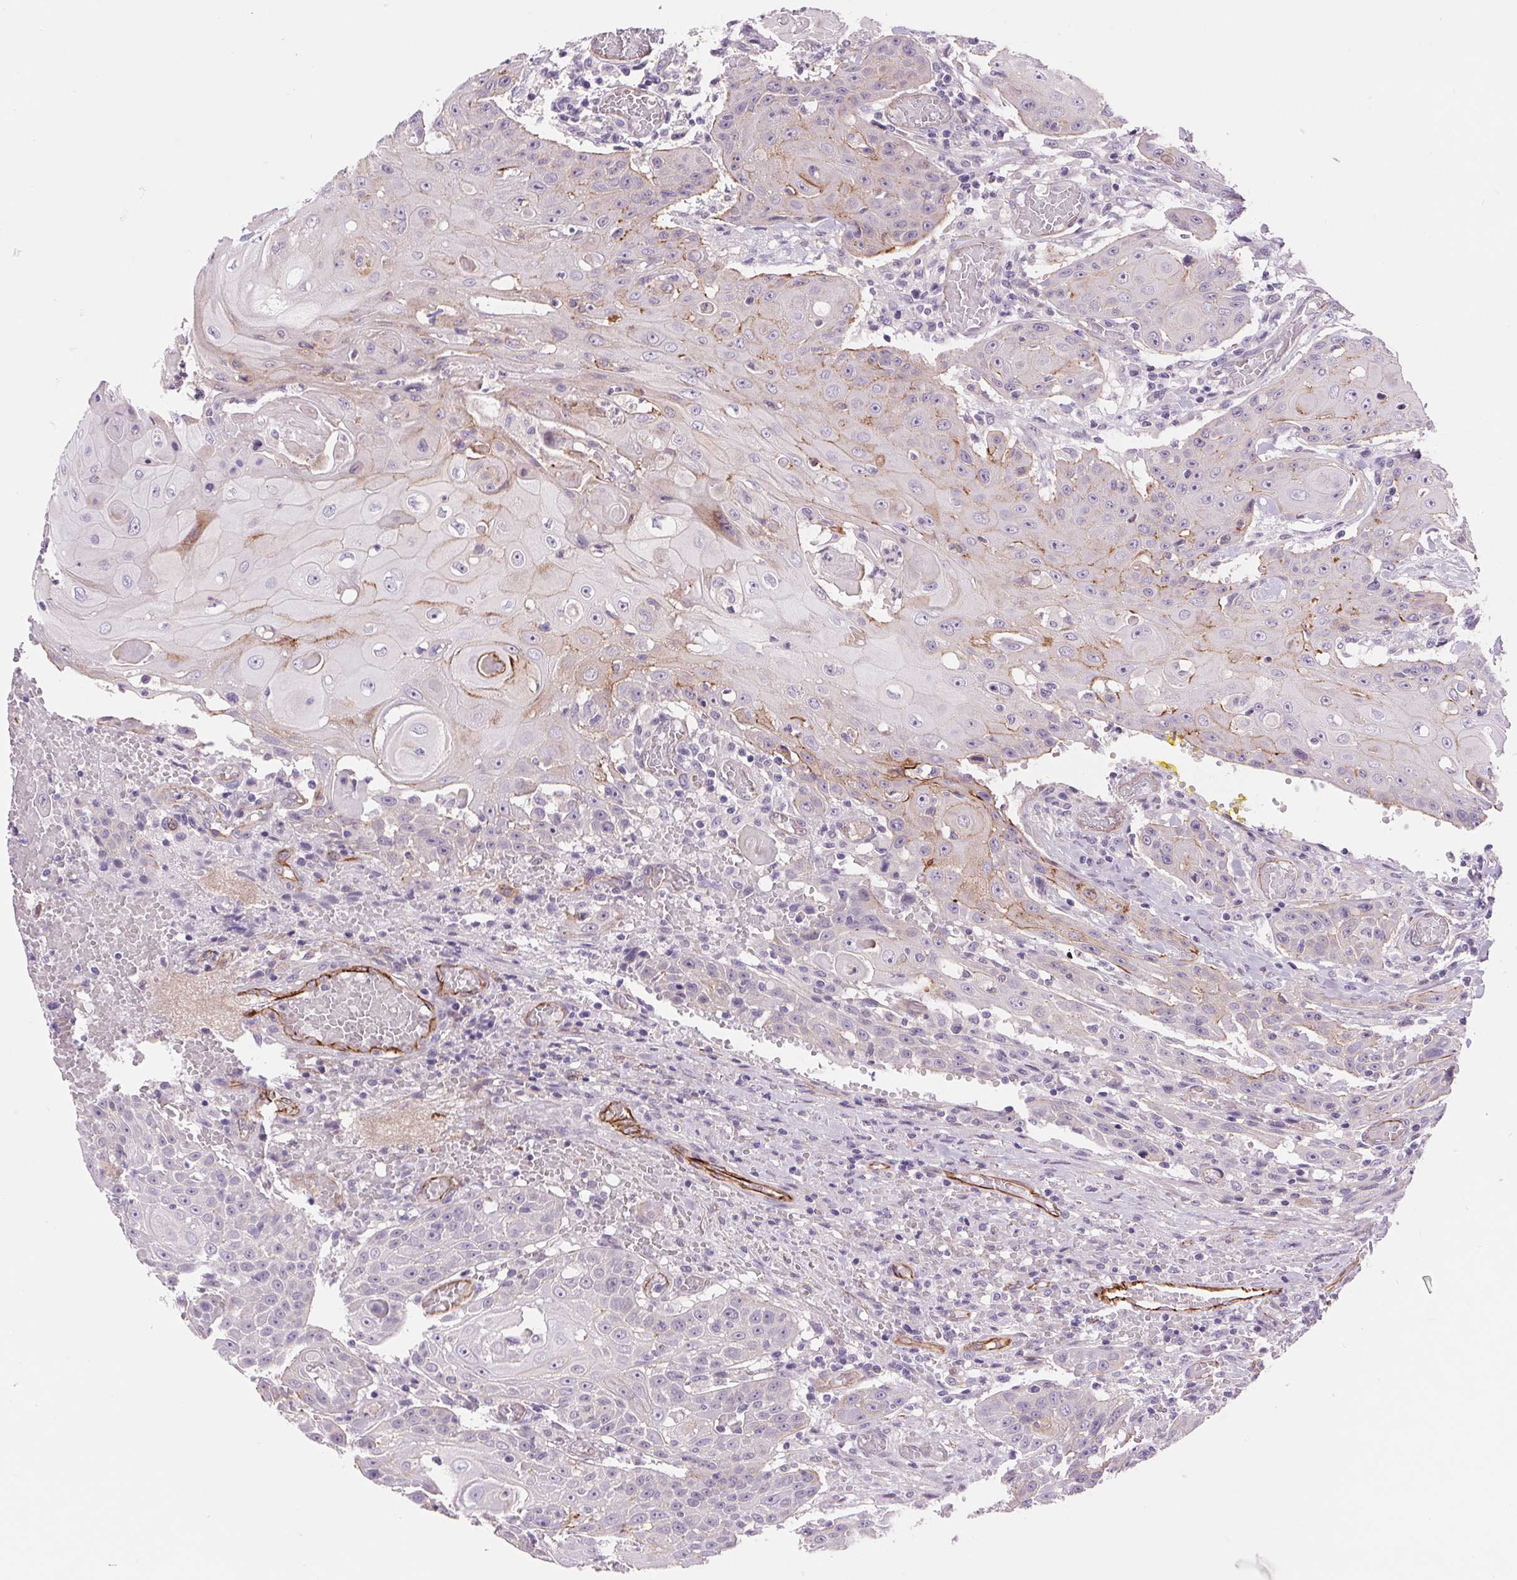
{"staining": {"intensity": "moderate", "quantity": "<25%", "location": "cytoplasmic/membranous"}, "tissue": "head and neck cancer", "cell_type": "Tumor cells", "image_type": "cancer", "snomed": [{"axis": "morphology", "description": "Normal tissue, NOS"}, {"axis": "morphology", "description": "Squamous cell carcinoma, NOS"}, {"axis": "topography", "description": "Oral tissue"}, {"axis": "topography", "description": "Head-Neck"}], "caption": "IHC staining of head and neck cancer (squamous cell carcinoma), which displays low levels of moderate cytoplasmic/membranous positivity in approximately <25% of tumor cells indicating moderate cytoplasmic/membranous protein expression. The staining was performed using DAB (3,3'-diaminobenzidine) (brown) for protein detection and nuclei were counterstained in hematoxylin (blue).", "gene": "DIXDC1", "patient": {"sex": "female", "age": 55}}